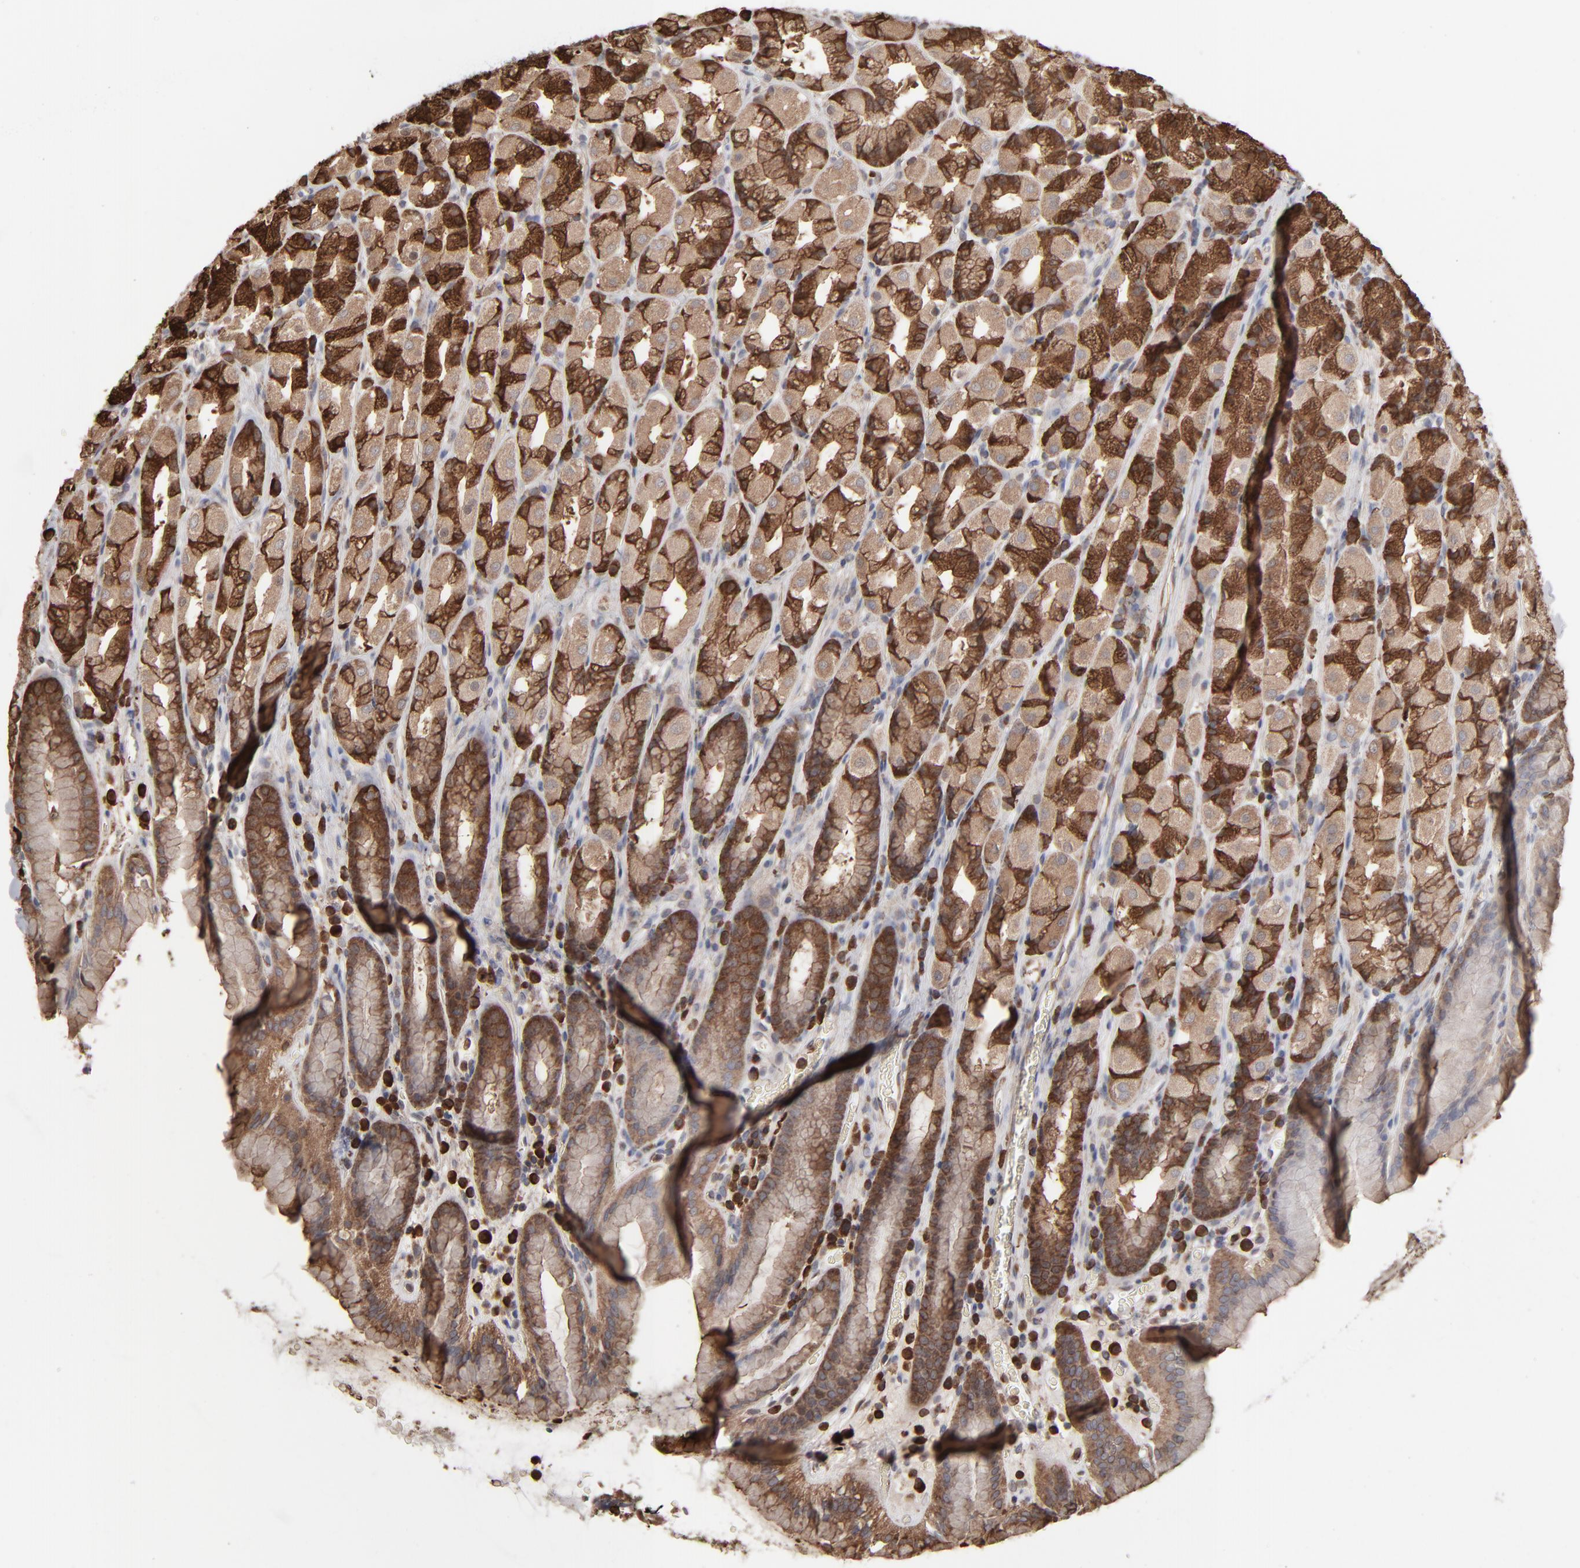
{"staining": {"intensity": "strong", "quantity": ">75%", "location": "cytoplasmic/membranous"}, "tissue": "stomach", "cell_type": "Glandular cells", "image_type": "normal", "snomed": [{"axis": "morphology", "description": "Normal tissue, NOS"}, {"axis": "topography", "description": "Stomach, upper"}], "caption": "A micrograph of stomach stained for a protein demonstrates strong cytoplasmic/membranous brown staining in glandular cells.", "gene": "NME1", "patient": {"sex": "male", "age": 68}}